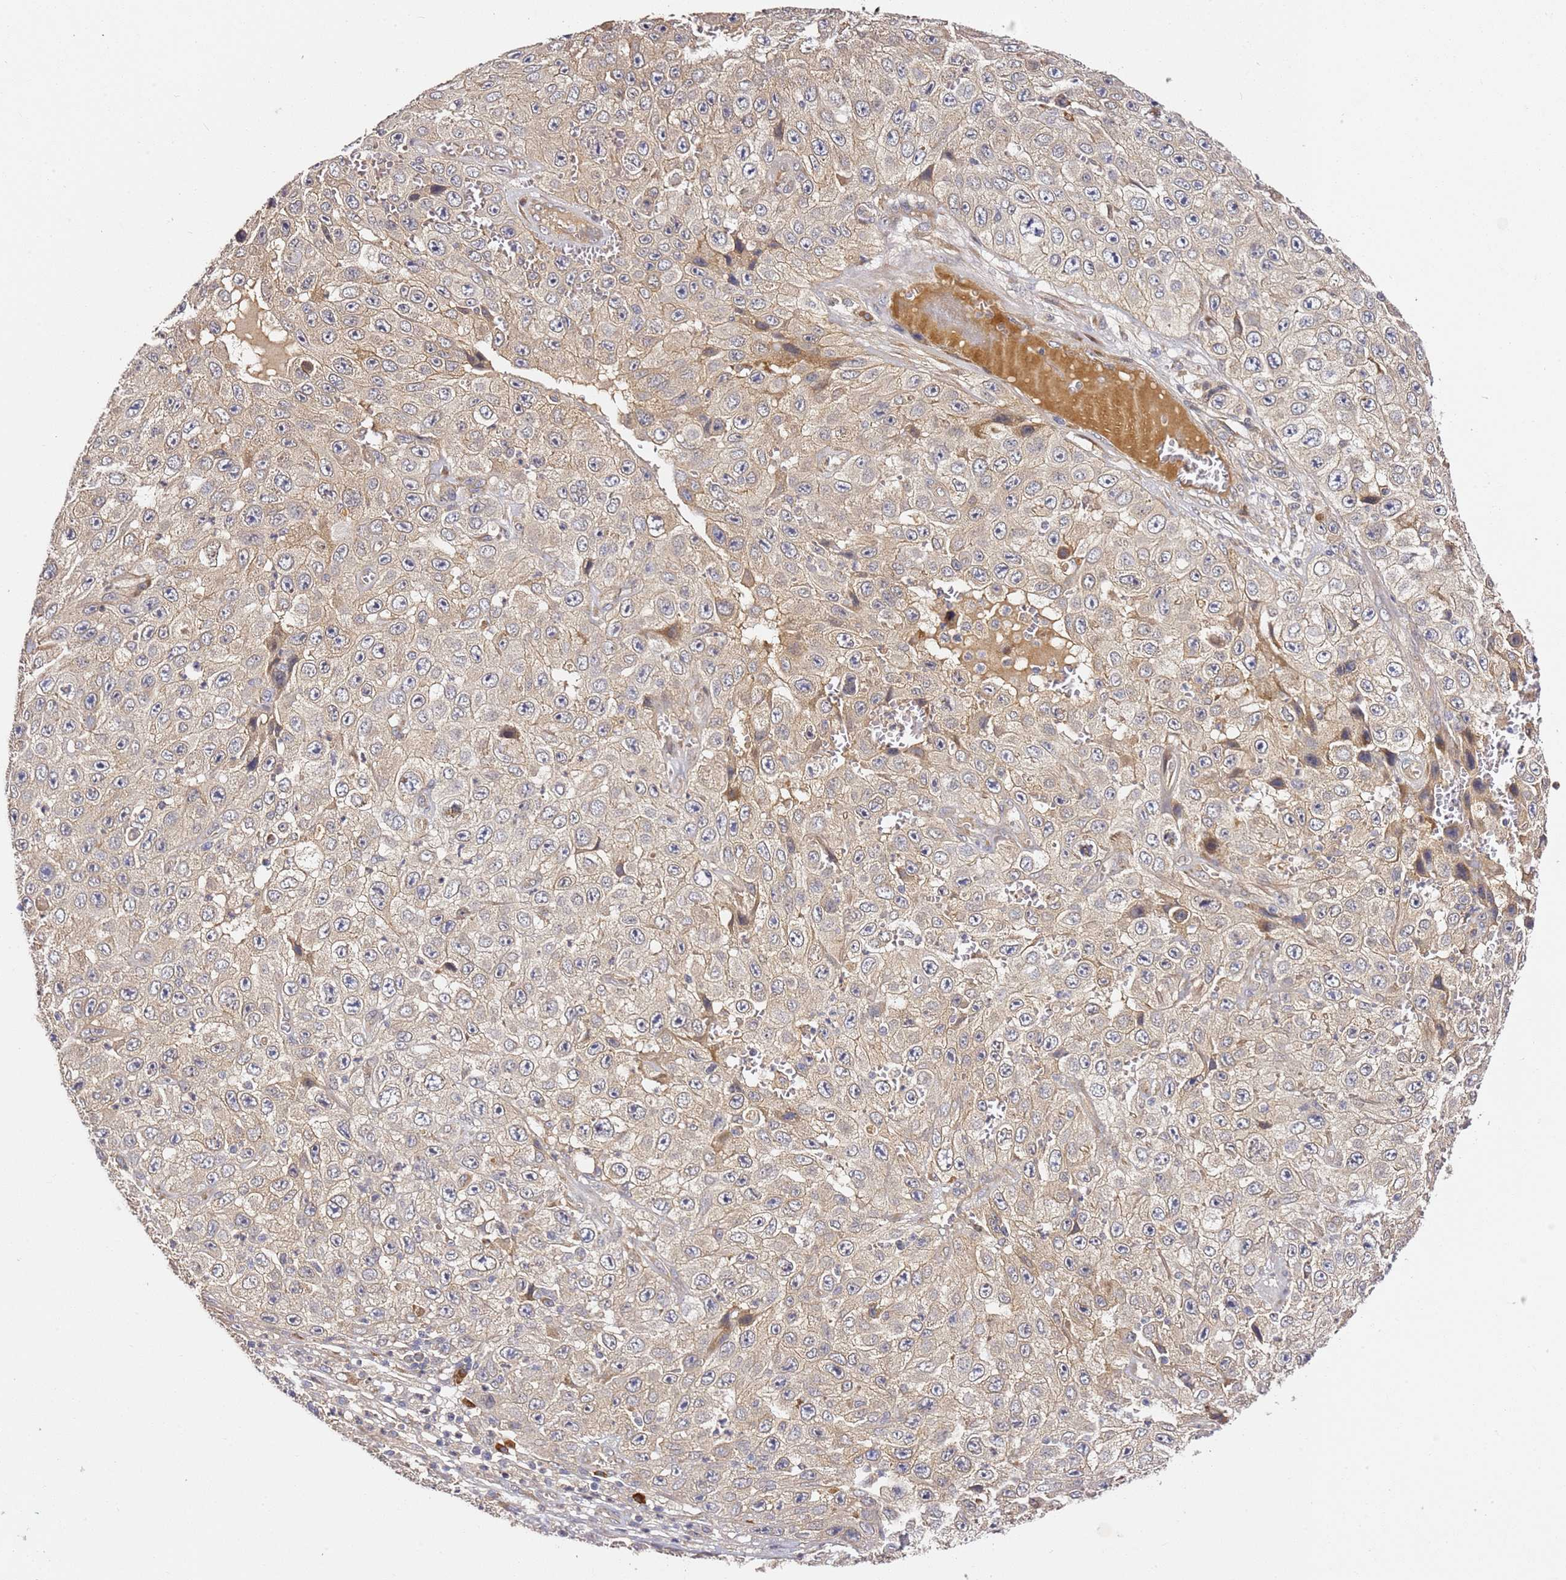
{"staining": {"intensity": "weak", "quantity": "25%-75%", "location": "cytoplasmic/membranous"}, "tissue": "skin cancer", "cell_type": "Tumor cells", "image_type": "cancer", "snomed": [{"axis": "morphology", "description": "Squamous cell carcinoma, NOS"}, {"axis": "topography", "description": "Skin"}], "caption": "Protein expression analysis of skin squamous cell carcinoma reveals weak cytoplasmic/membranous expression in about 25%-75% of tumor cells.", "gene": "OSBPL2", "patient": {"sex": "male", "age": 82}}